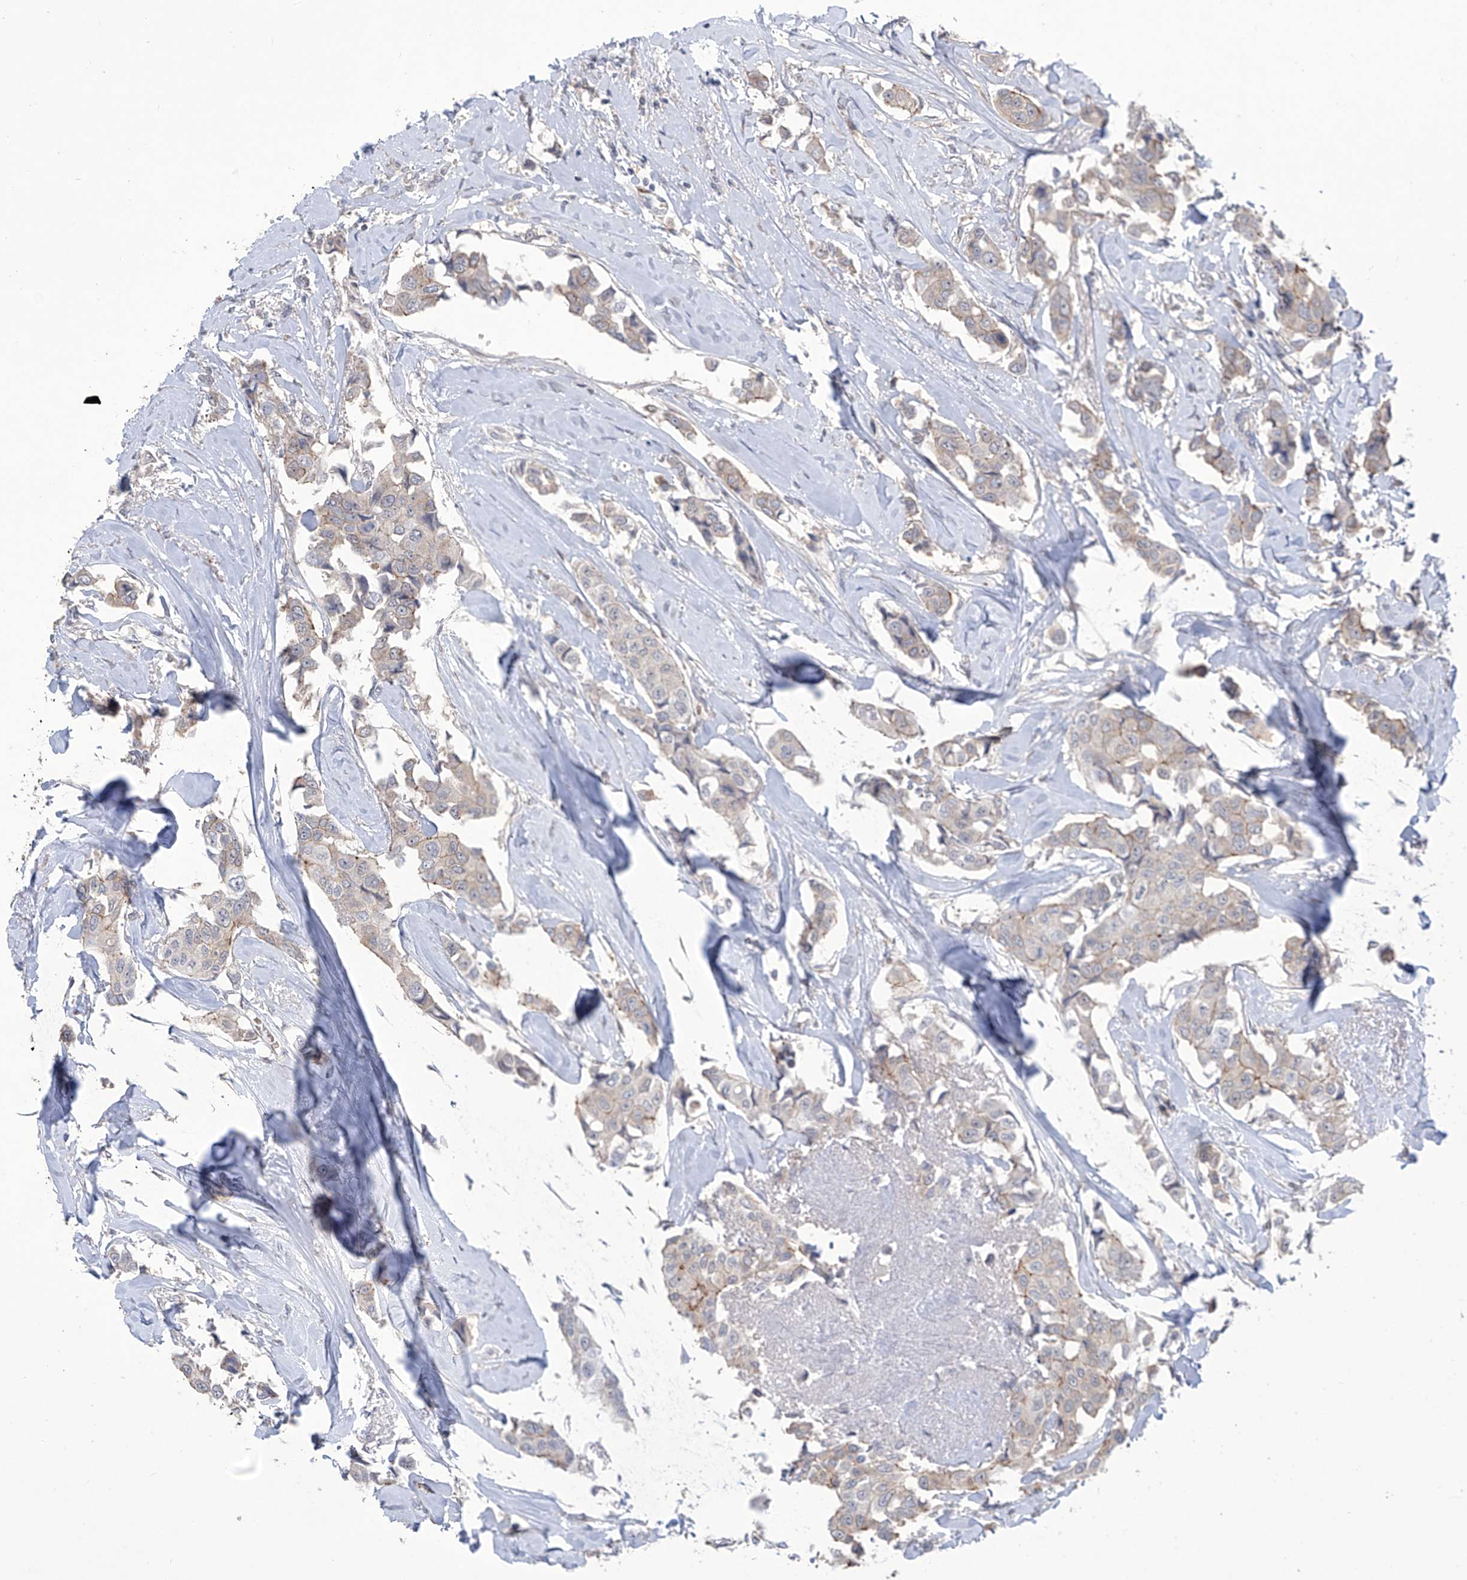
{"staining": {"intensity": "weak", "quantity": "<25%", "location": "cytoplasmic/membranous"}, "tissue": "breast cancer", "cell_type": "Tumor cells", "image_type": "cancer", "snomed": [{"axis": "morphology", "description": "Duct carcinoma"}, {"axis": "topography", "description": "Breast"}], "caption": "This histopathology image is of breast cancer (infiltrating ductal carcinoma) stained with immunohistochemistry (IHC) to label a protein in brown with the nuclei are counter-stained blue. There is no staining in tumor cells. (Stains: DAB (3,3'-diaminobenzidine) IHC with hematoxylin counter stain, Microscopy: brightfield microscopy at high magnification).", "gene": "LRRC1", "patient": {"sex": "female", "age": 80}}